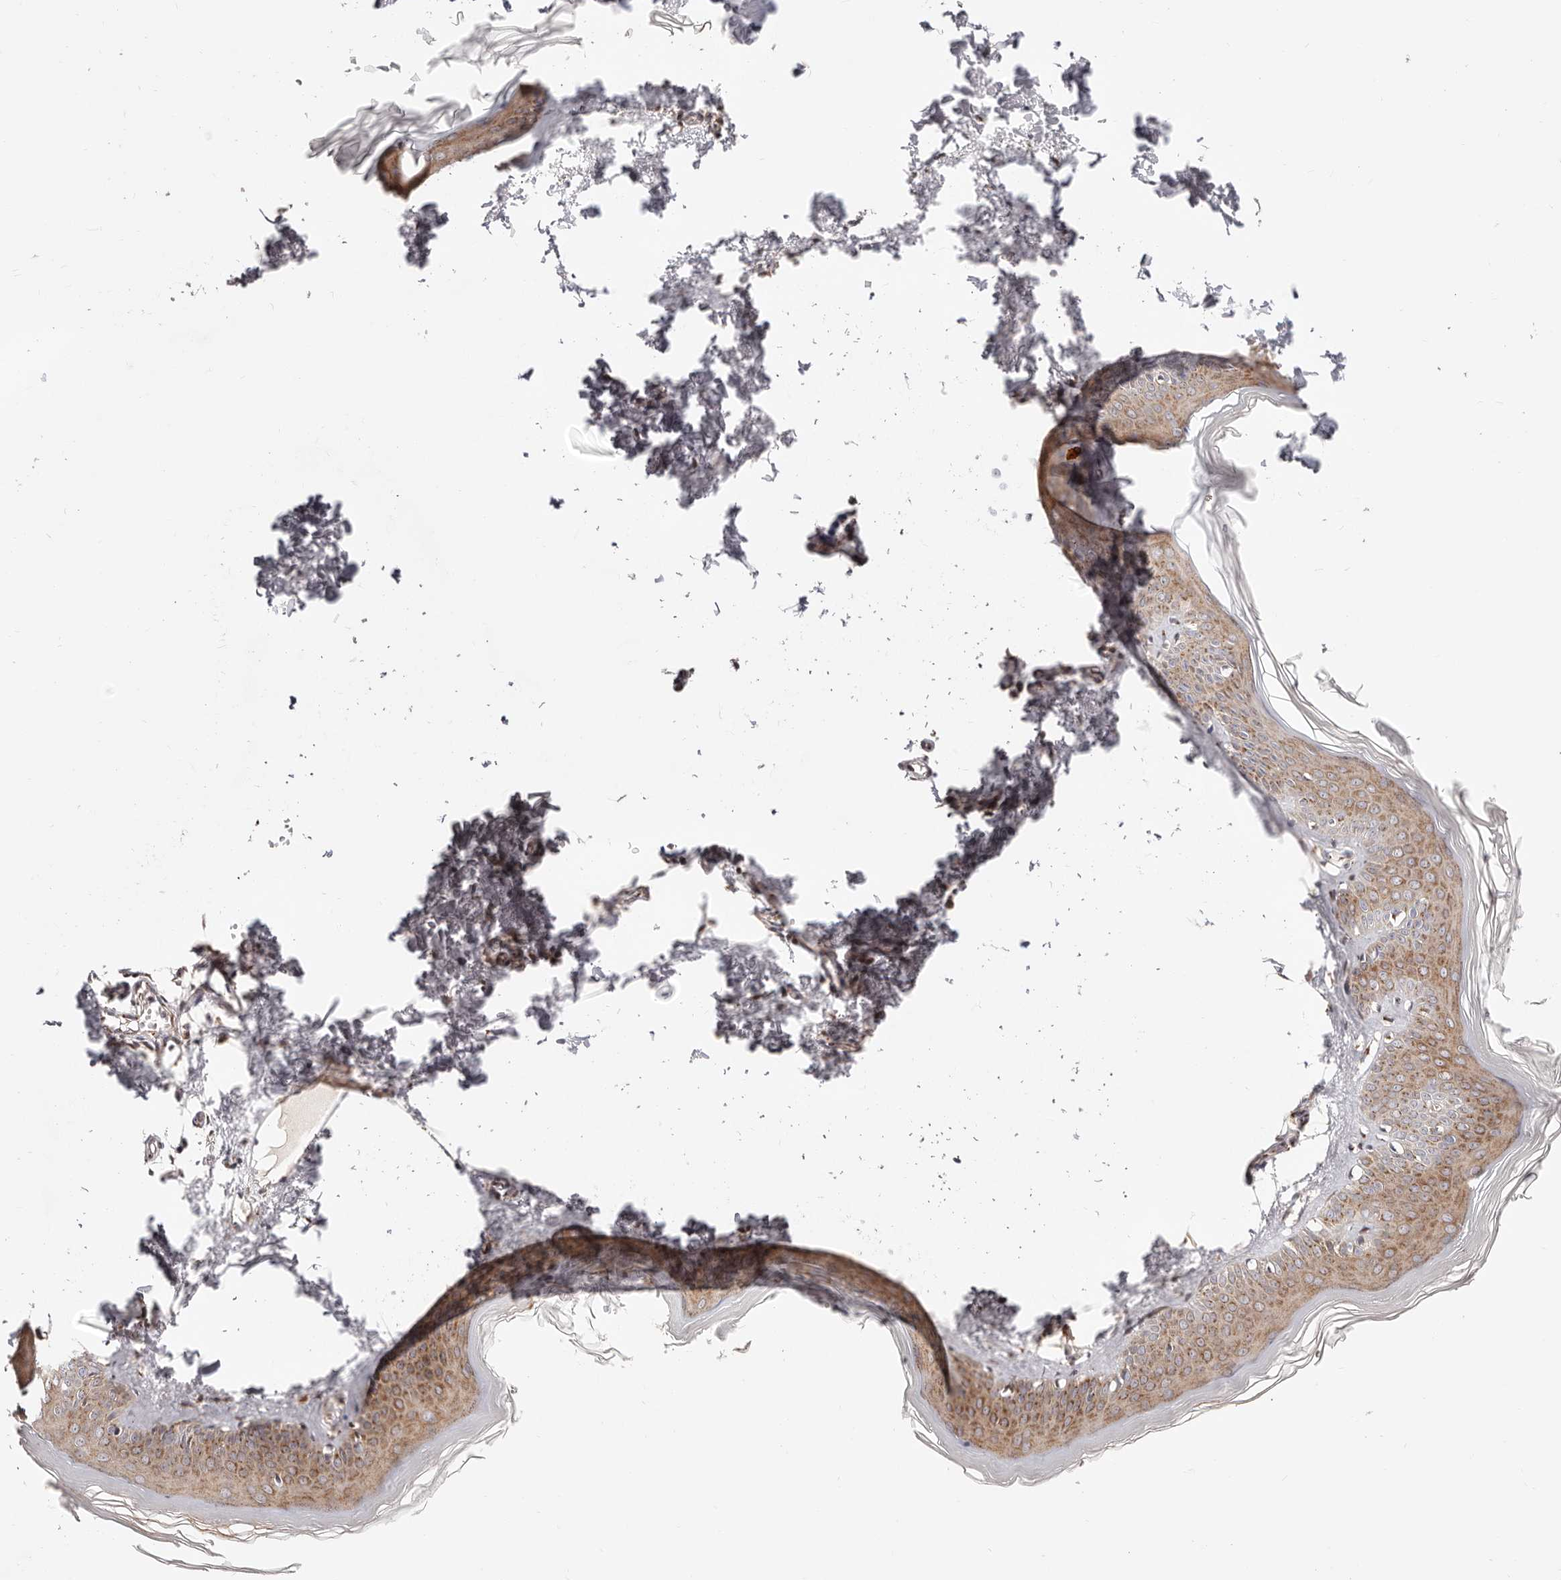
{"staining": {"intensity": "weak", "quantity": "25%-75%", "location": "cytoplasmic/membranous"}, "tissue": "skin", "cell_type": "Fibroblasts", "image_type": "normal", "snomed": [{"axis": "morphology", "description": "Normal tissue, NOS"}, {"axis": "topography", "description": "Skin"}], "caption": "A micrograph of skin stained for a protein demonstrates weak cytoplasmic/membranous brown staining in fibroblasts.", "gene": "MAPK6", "patient": {"sex": "female", "age": 27}}